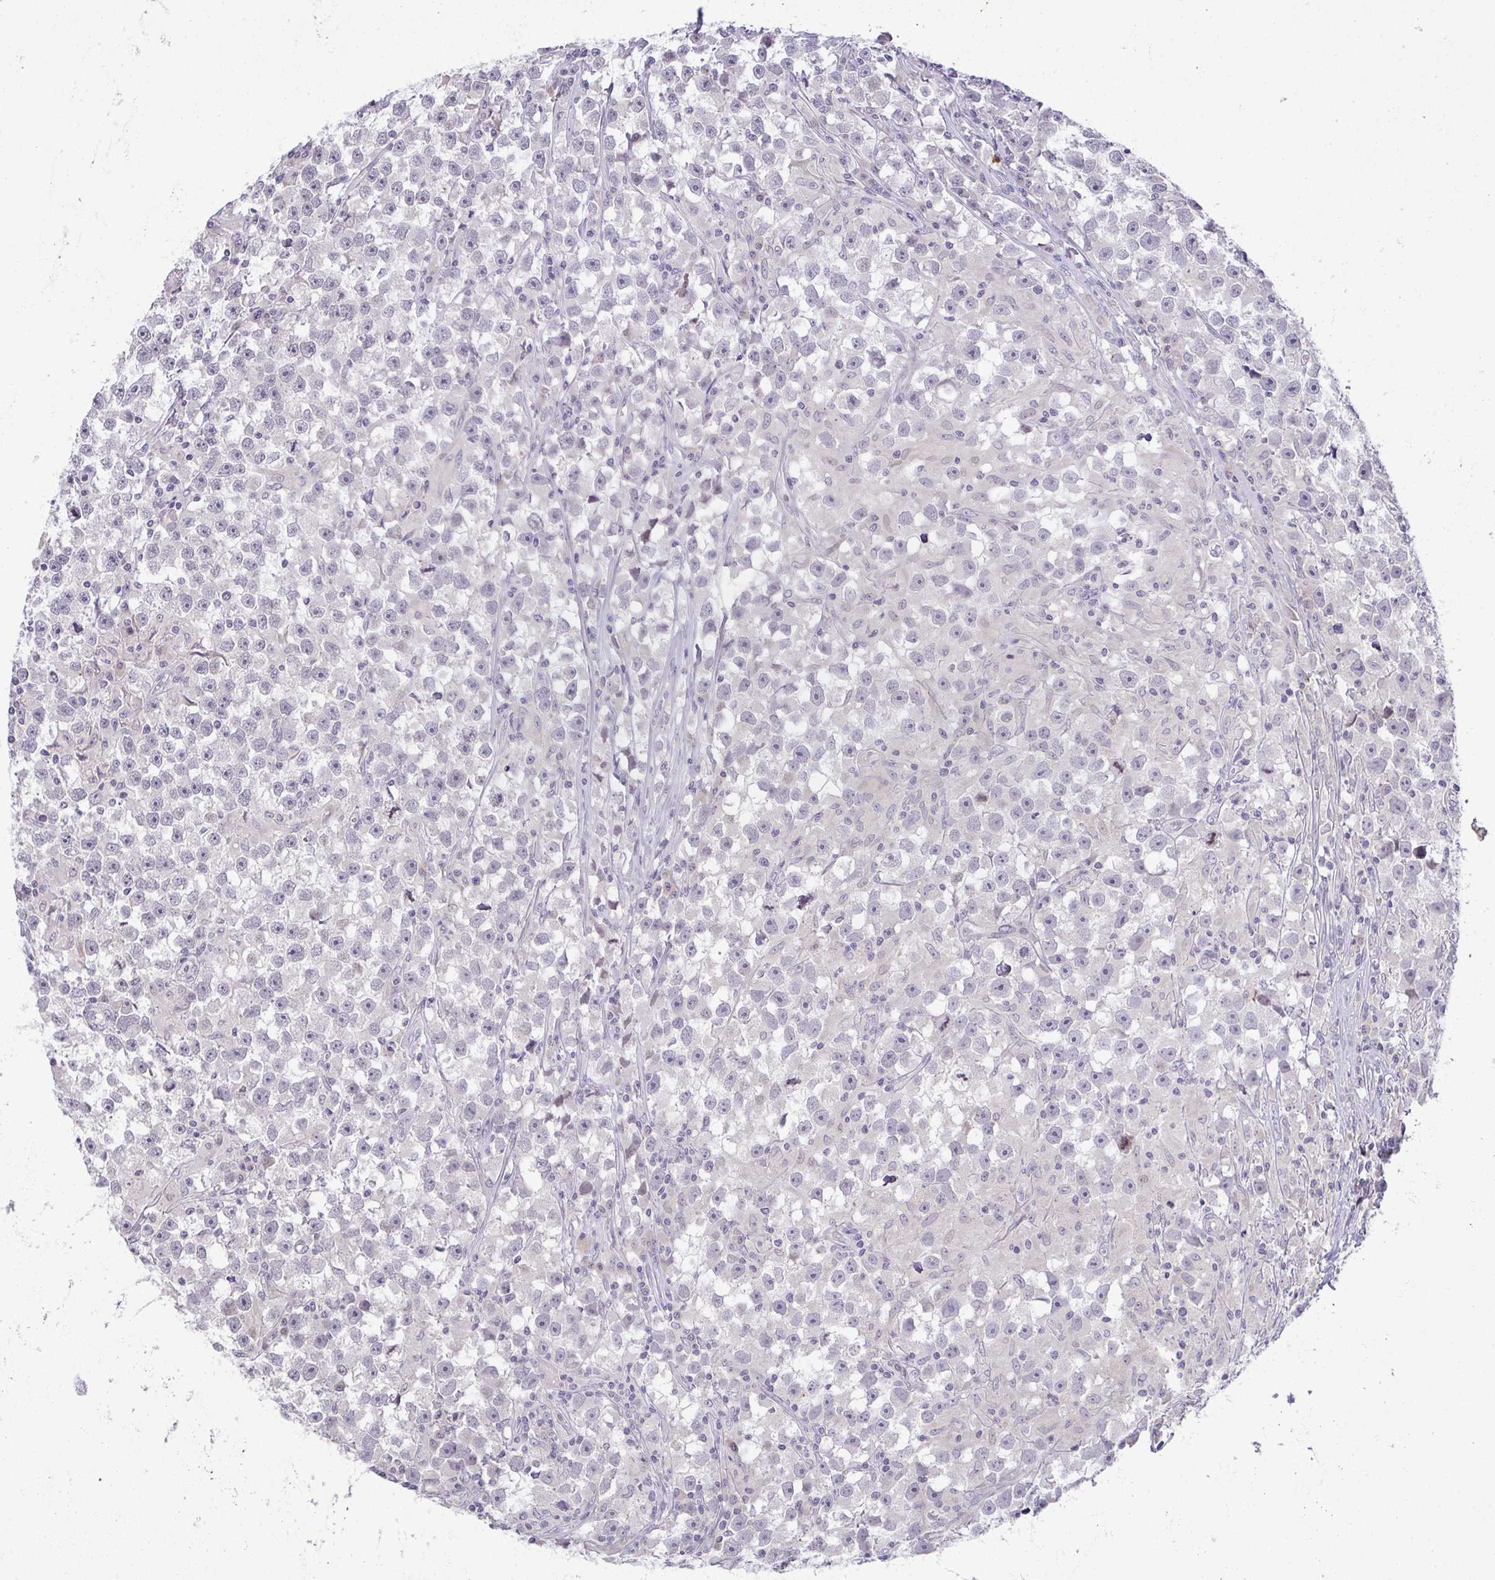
{"staining": {"intensity": "negative", "quantity": "none", "location": "none"}, "tissue": "testis cancer", "cell_type": "Tumor cells", "image_type": "cancer", "snomed": [{"axis": "morphology", "description": "Seminoma, NOS"}, {"axis": "topography", "description": "Testis"}], "caption": "Tumor cells are negative for protein expression in human seminoma (testis). The staining is performed using DAB (3,3'-diaminobenzidine) brown chromogen with nuclei counter-stained in using hematoxylin.", "gene": "CACNA1S", "patient": {"sex": "male", "age": 33}}